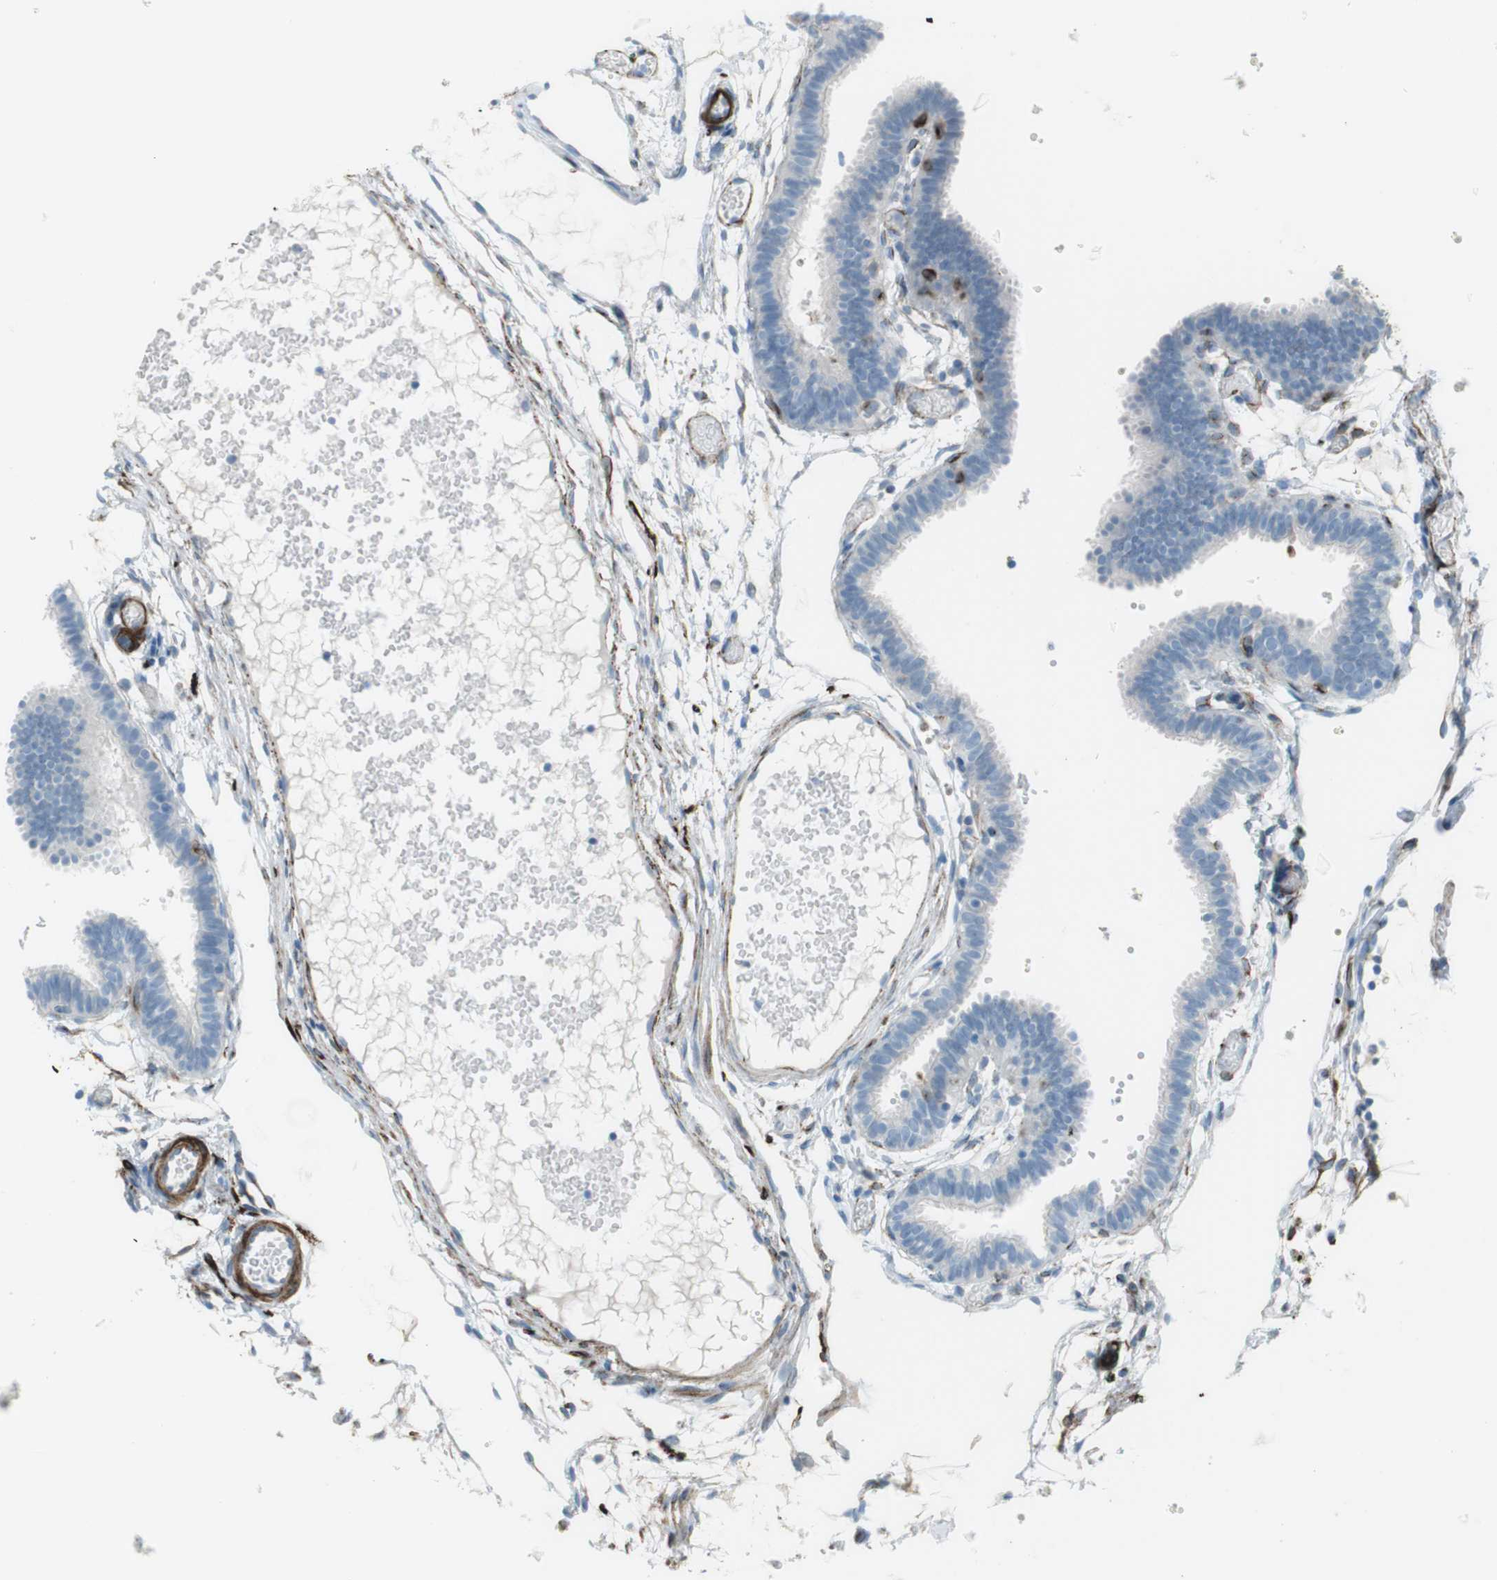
{"staining": {"intensity": "negative", "quantity": "none", "location": "none"}, "tissue": "fallopian tube", "cell_type": "Glandular cells", "image_type": "normal", "snomed": [{"axis": "morphology", "description": "Normal tissue, NOS"}, {"axis": "topography", "description": "Fallopian tube"}], "caption": "DAB immunohistochemical staining of unremarkable human fallopian tube displays no significant staining in glandular cells.", "gene": "TUBB2A", "patient": {"sex": "female", "age": 29}}